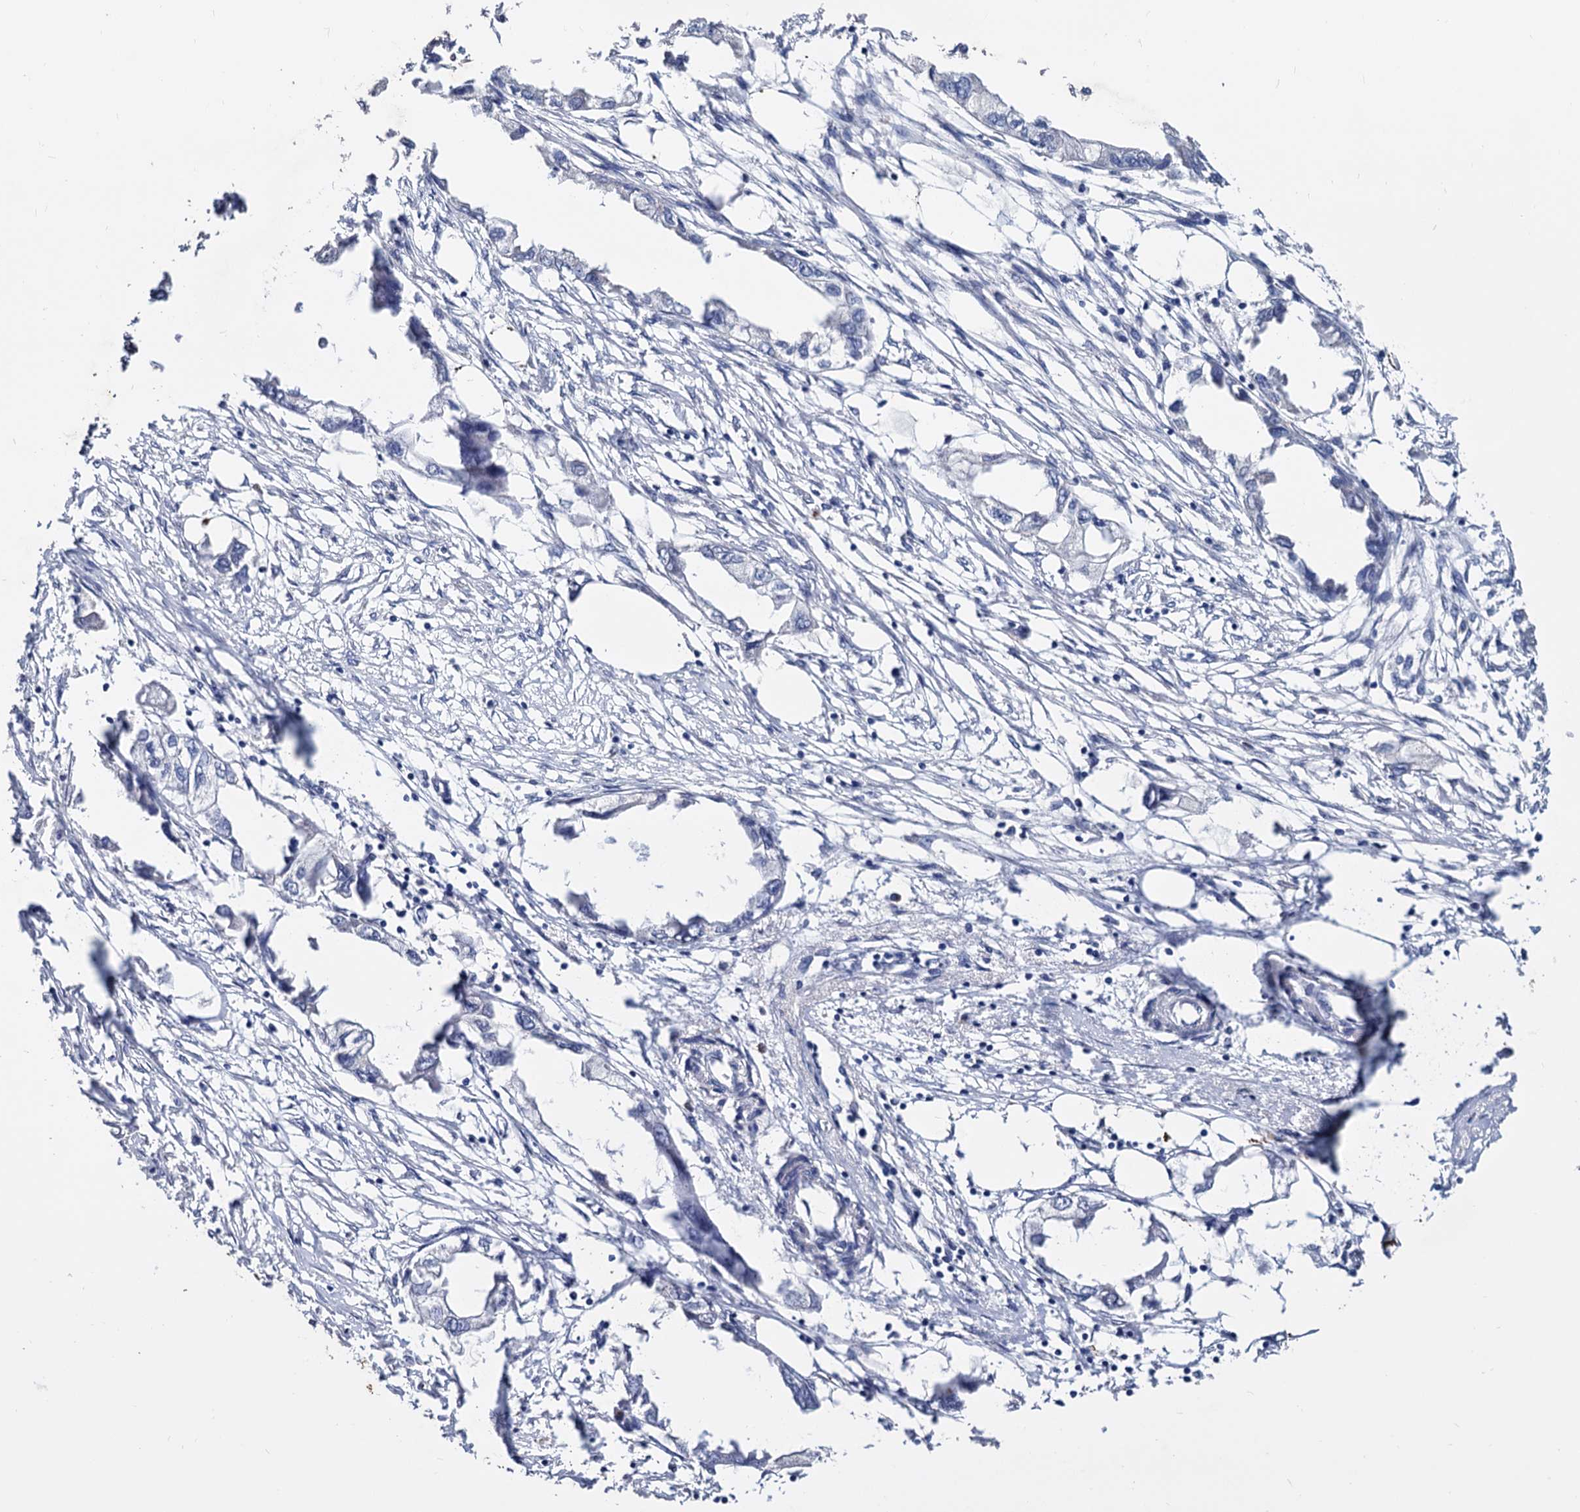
{"staining": {"intensity": "negative", "quantity": "none", "location": "none"}, "tissue": "endometrial cancer", "cell_type": "Tumor cells", "image_type": "cancer", "snomed": [{"axis": "morphology", "description": "Adenocarcinoma, NOS"}, {"axis": "morphology", "description": "Adenocarcinoma, metastatic, NOS"}, {"axis": "topography", "description": "Adipose tissue"}, {"axis": "topography", "description": "Endometrium"}], "caption": "Immunohistochemistry histopathology image of endometrial cancer stained for a protein (brown), which shows no staining in tumor cells.", "gene": "NPAS4", "patient": {"sex": "female", "age": 67}}